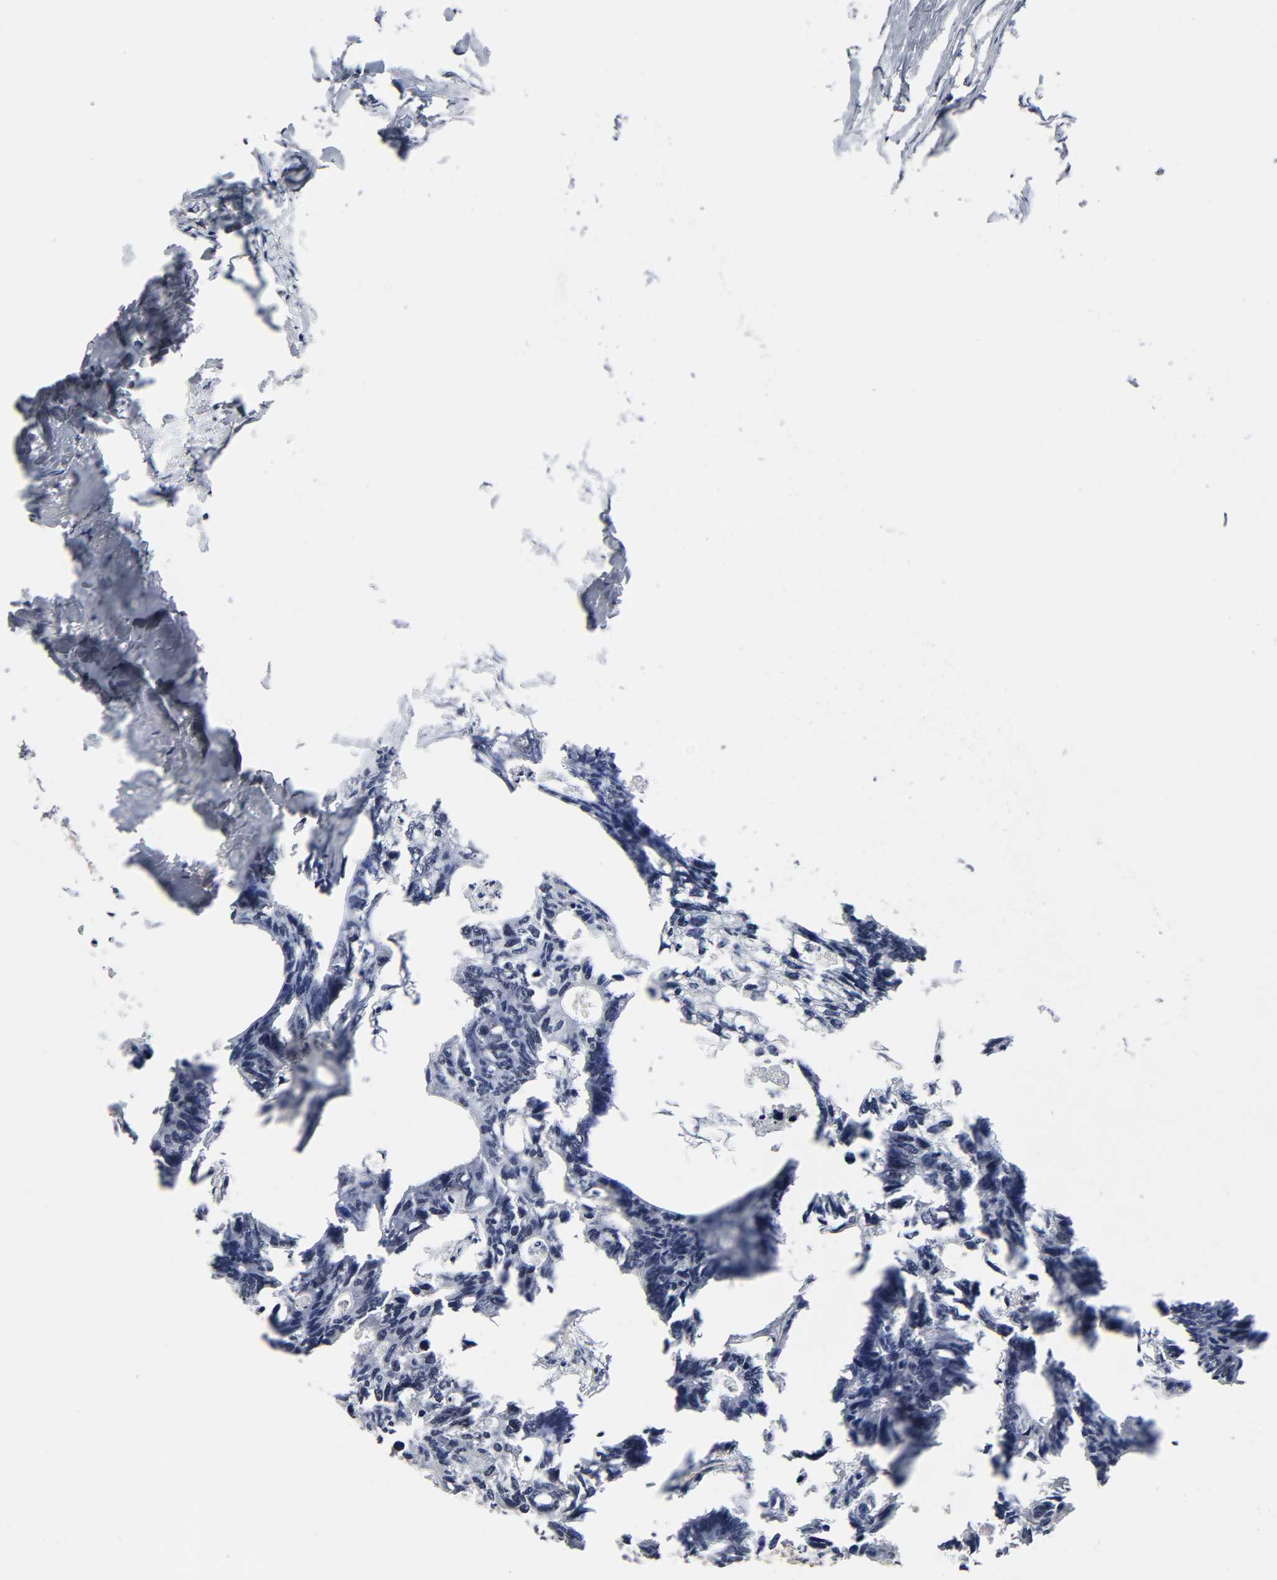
{"staining": {"intensity": "negative", "quantity": "none", "location": "none"}, "tissue": "colorectal cancer", "cell_type": "Tumor cells", "image_type": "cancer", "snomed": [{"axis": "morphology", "description": "Adenocarcinoma, NOS"}, {"axis": "topography", "description": "Colon"}], "caption": "Immunohistochemical staining of human colorectal adenocarcinoma reveals no significant positivity in tumor cells.", "gene": "TRIM33", "patient": {"sex": "female", "age": 55}}